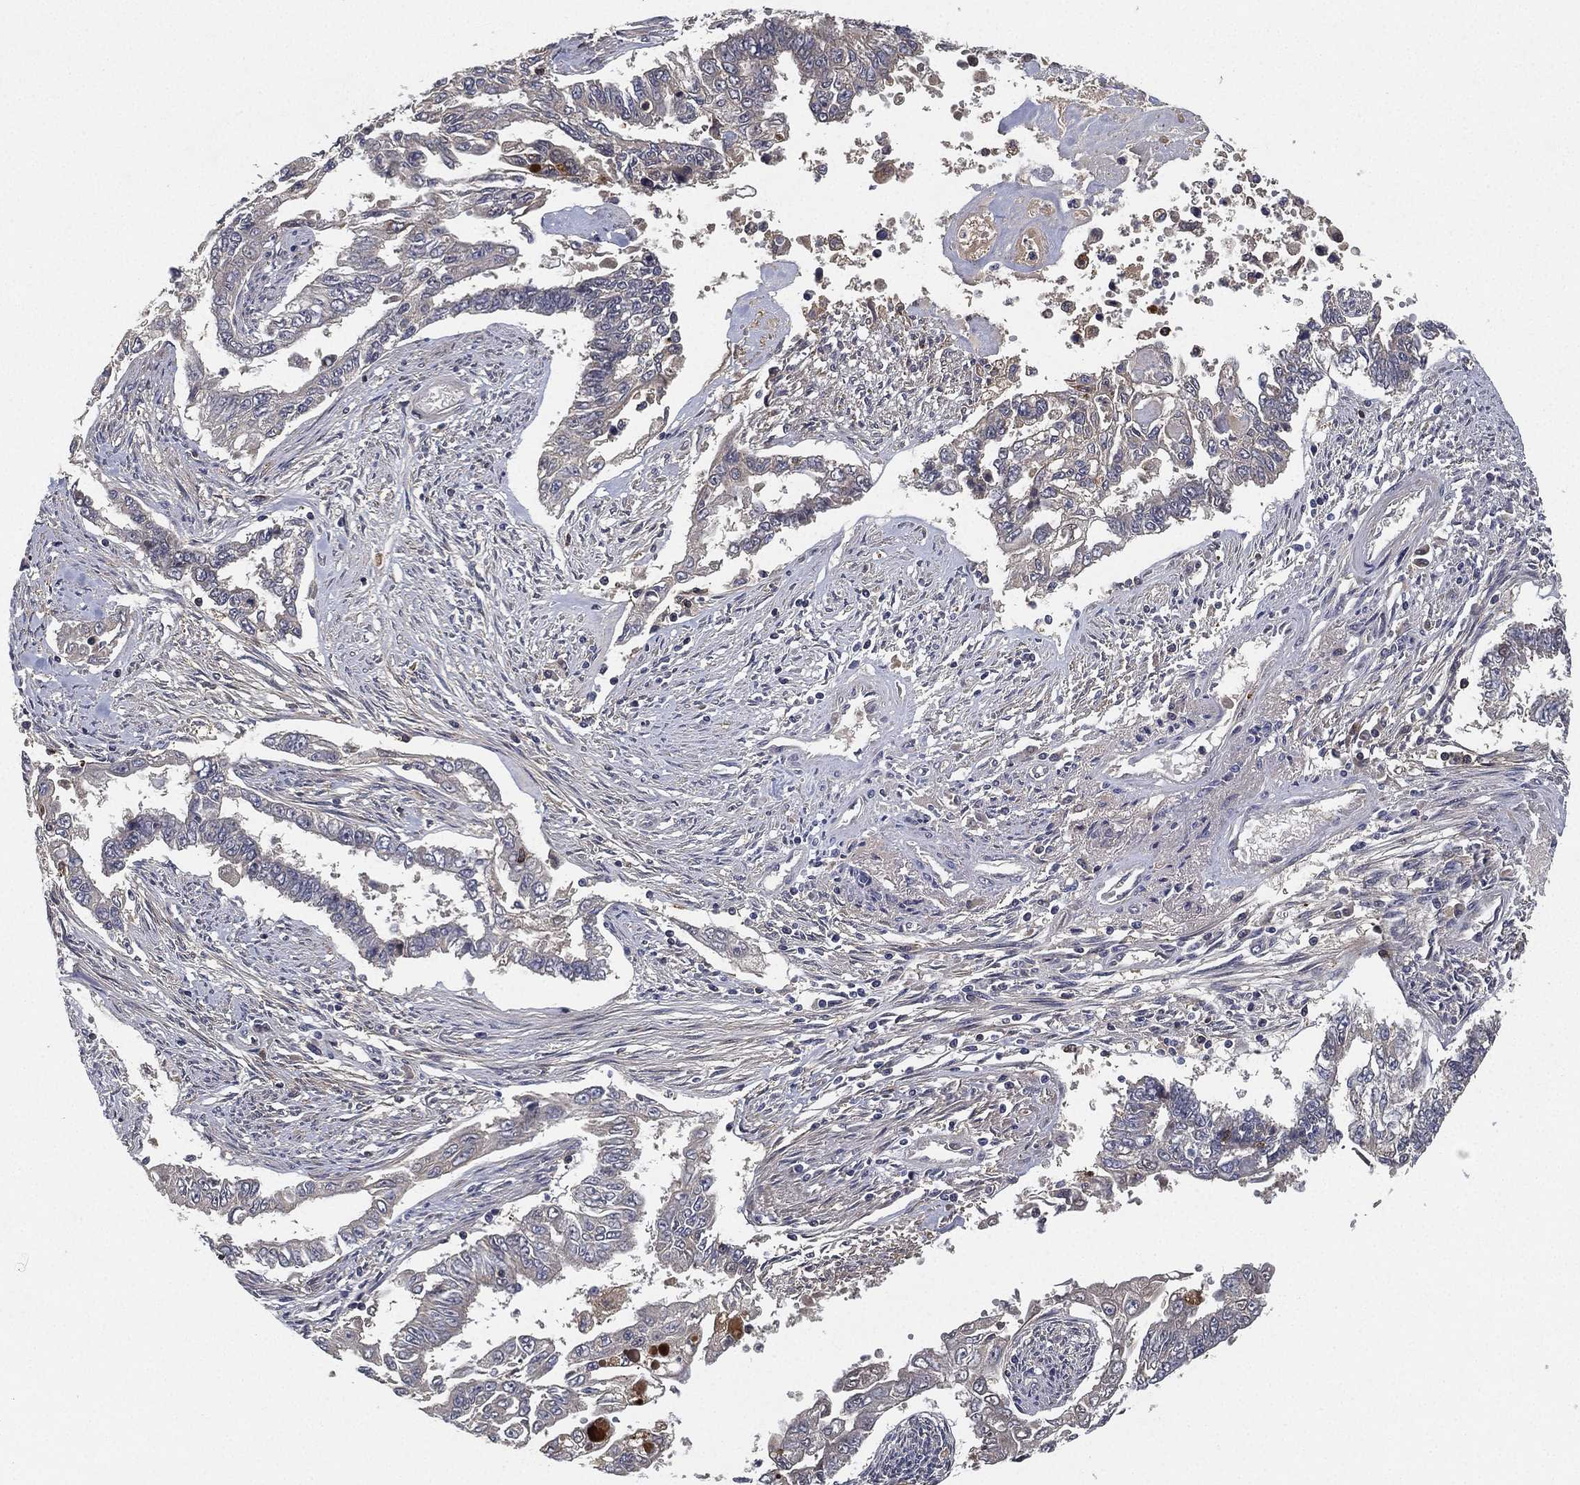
{"staining": {"intensity": "negative", "quantity": "none", "location": "none"}, "tissue": "endometrial cancer", "cell_type": "Tumor cells", "image_type": "cancer", "snomed": [{"axis": "morphology", "description": "Adenocarcinoma, NOS"}, {"axis": "topography", "description": "Uterus"}], "caption": "Tumor cells show no significant positivity in adenocarcinoma (endometrial). (DAB (3,3'-diaminobenzidine) immunohistochemistry, high magnification).", "gene": "CFAP251", "patient": {"sex": "female", "age": 59}}